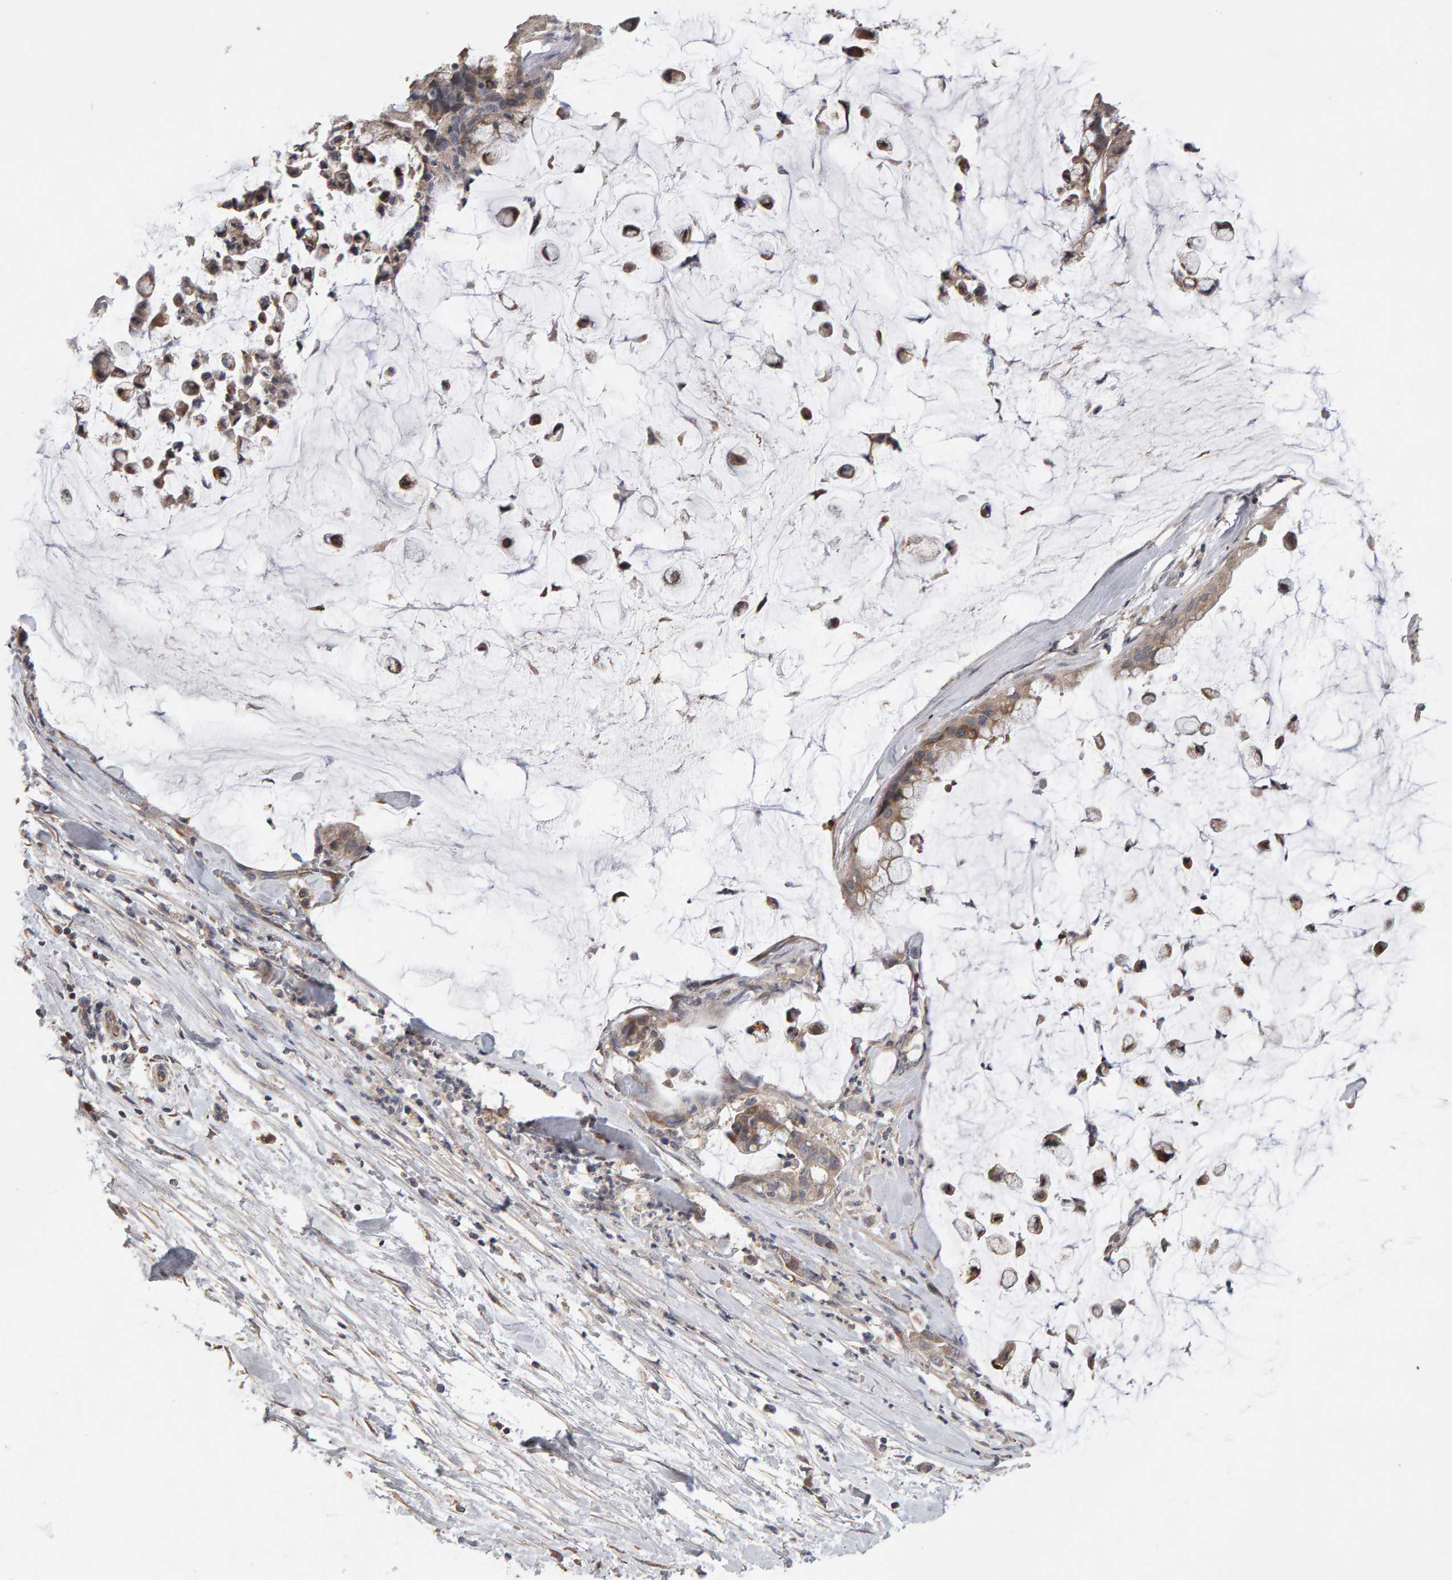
{"staining": {"intensity": "weak", "quantity": ">75%", "location": "cytoplasmic/membranous"}, "tissue": "pancreatic cancer", "cell_type": "Tumor cells", "image_type": "cancer", "snomed": [{"axis": "morphology", "description": "Adenocarcinoma, NOS"}, {"axis": "topography", "description": "Pancreas"}], "caption": "About >75% of tumor cells in human pancreatic cancer (adenocarcinoma) display weak cytoplasmic/membranous protein positivity as visualized by brown immunohistochemical staining.", "gene": "COASY", "patient": {"sex": "male", "age": 41}}